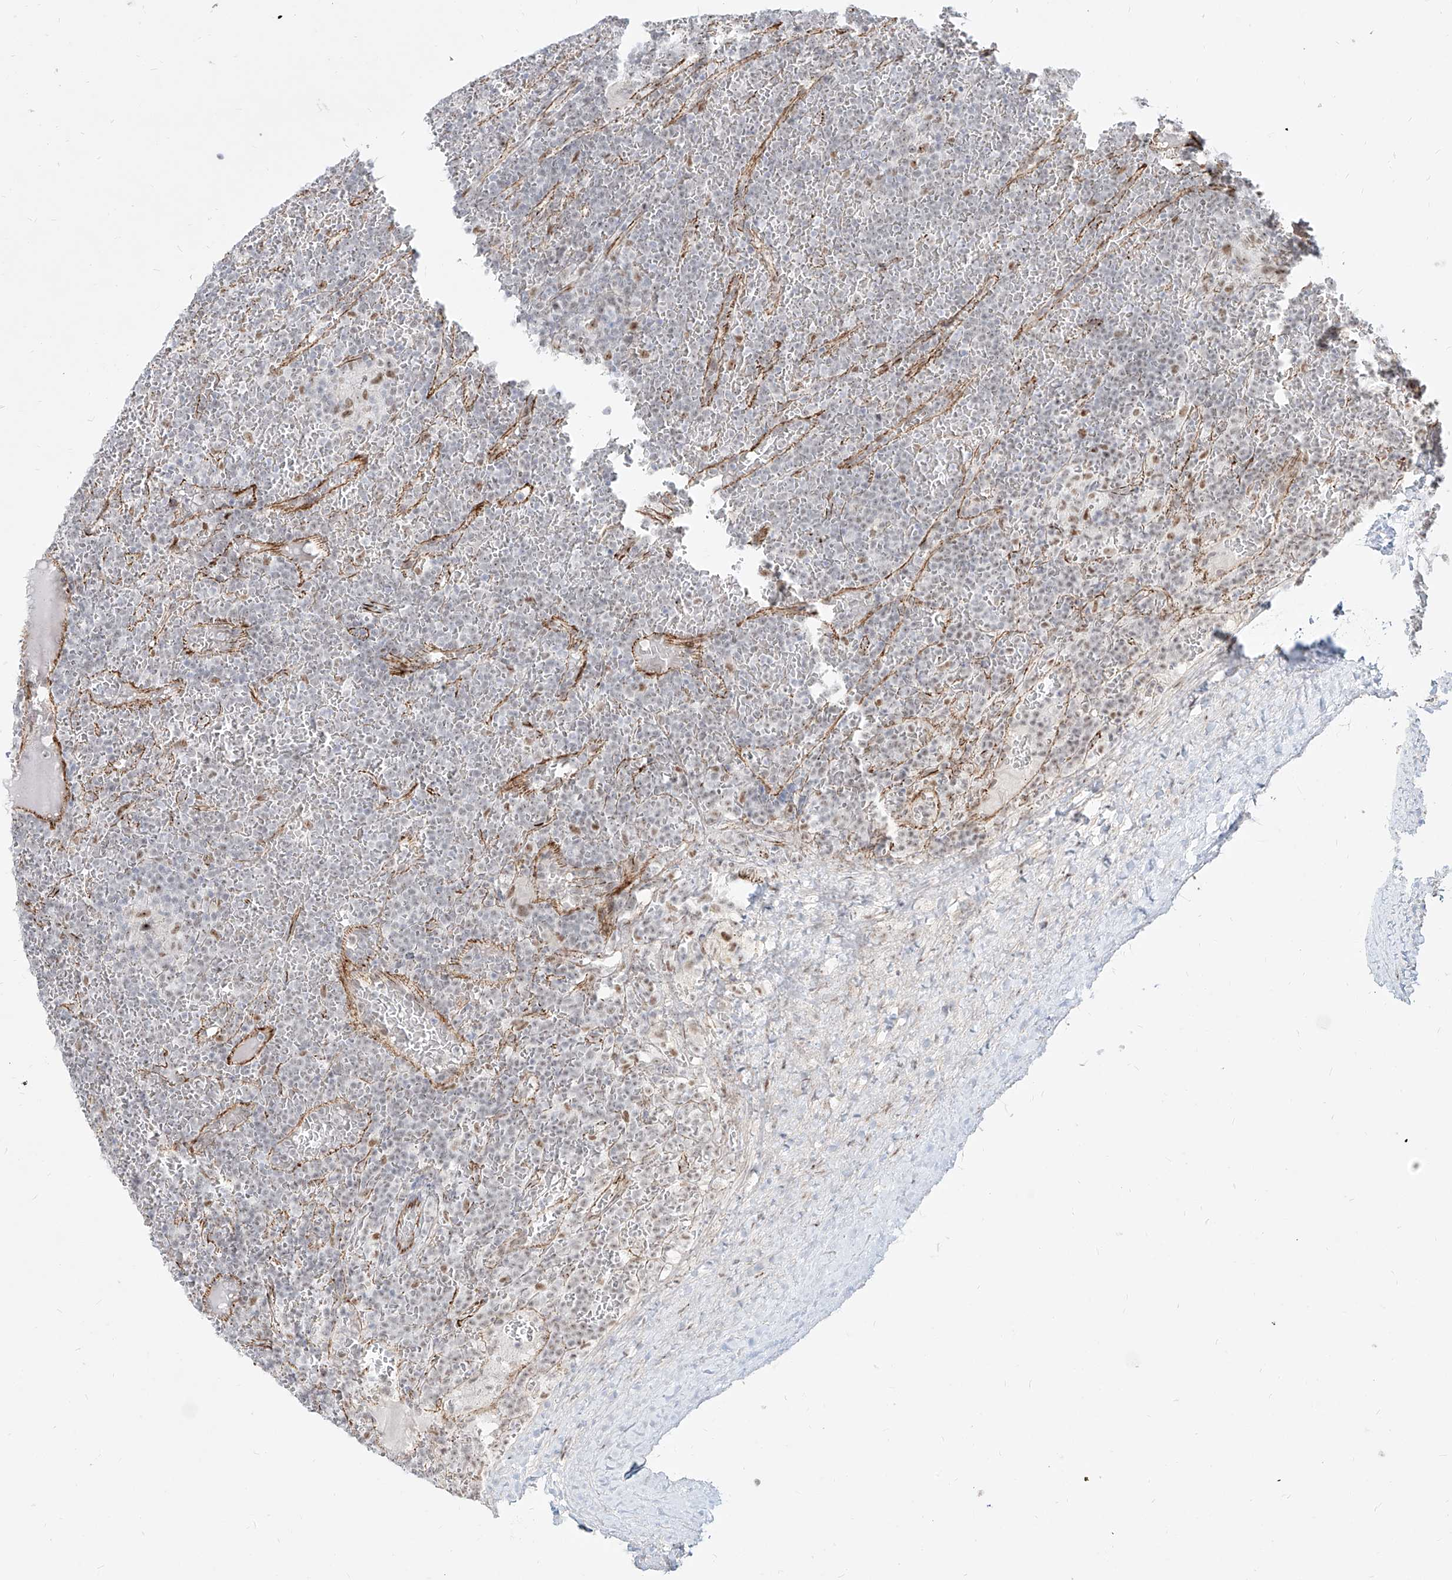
{"staining": {"intensity": "negative", "quantity": "none", "location": "none"}, "tissue": "lymphoma", "cell_type": "Tumor cells", "image_type": "cancer", "snomed": [{"axis": "morphology", "description": "Malignant lymphoma, non-Hodgkin's type, Low grade"}, {"axis": "topography", "description": "Spleen"}], "caption": "Protein analysis of lymphoma shows no significant positivity in tumor cells.", "gene": "ZNF710", "patient": {"sex": "female", "age": 19}}